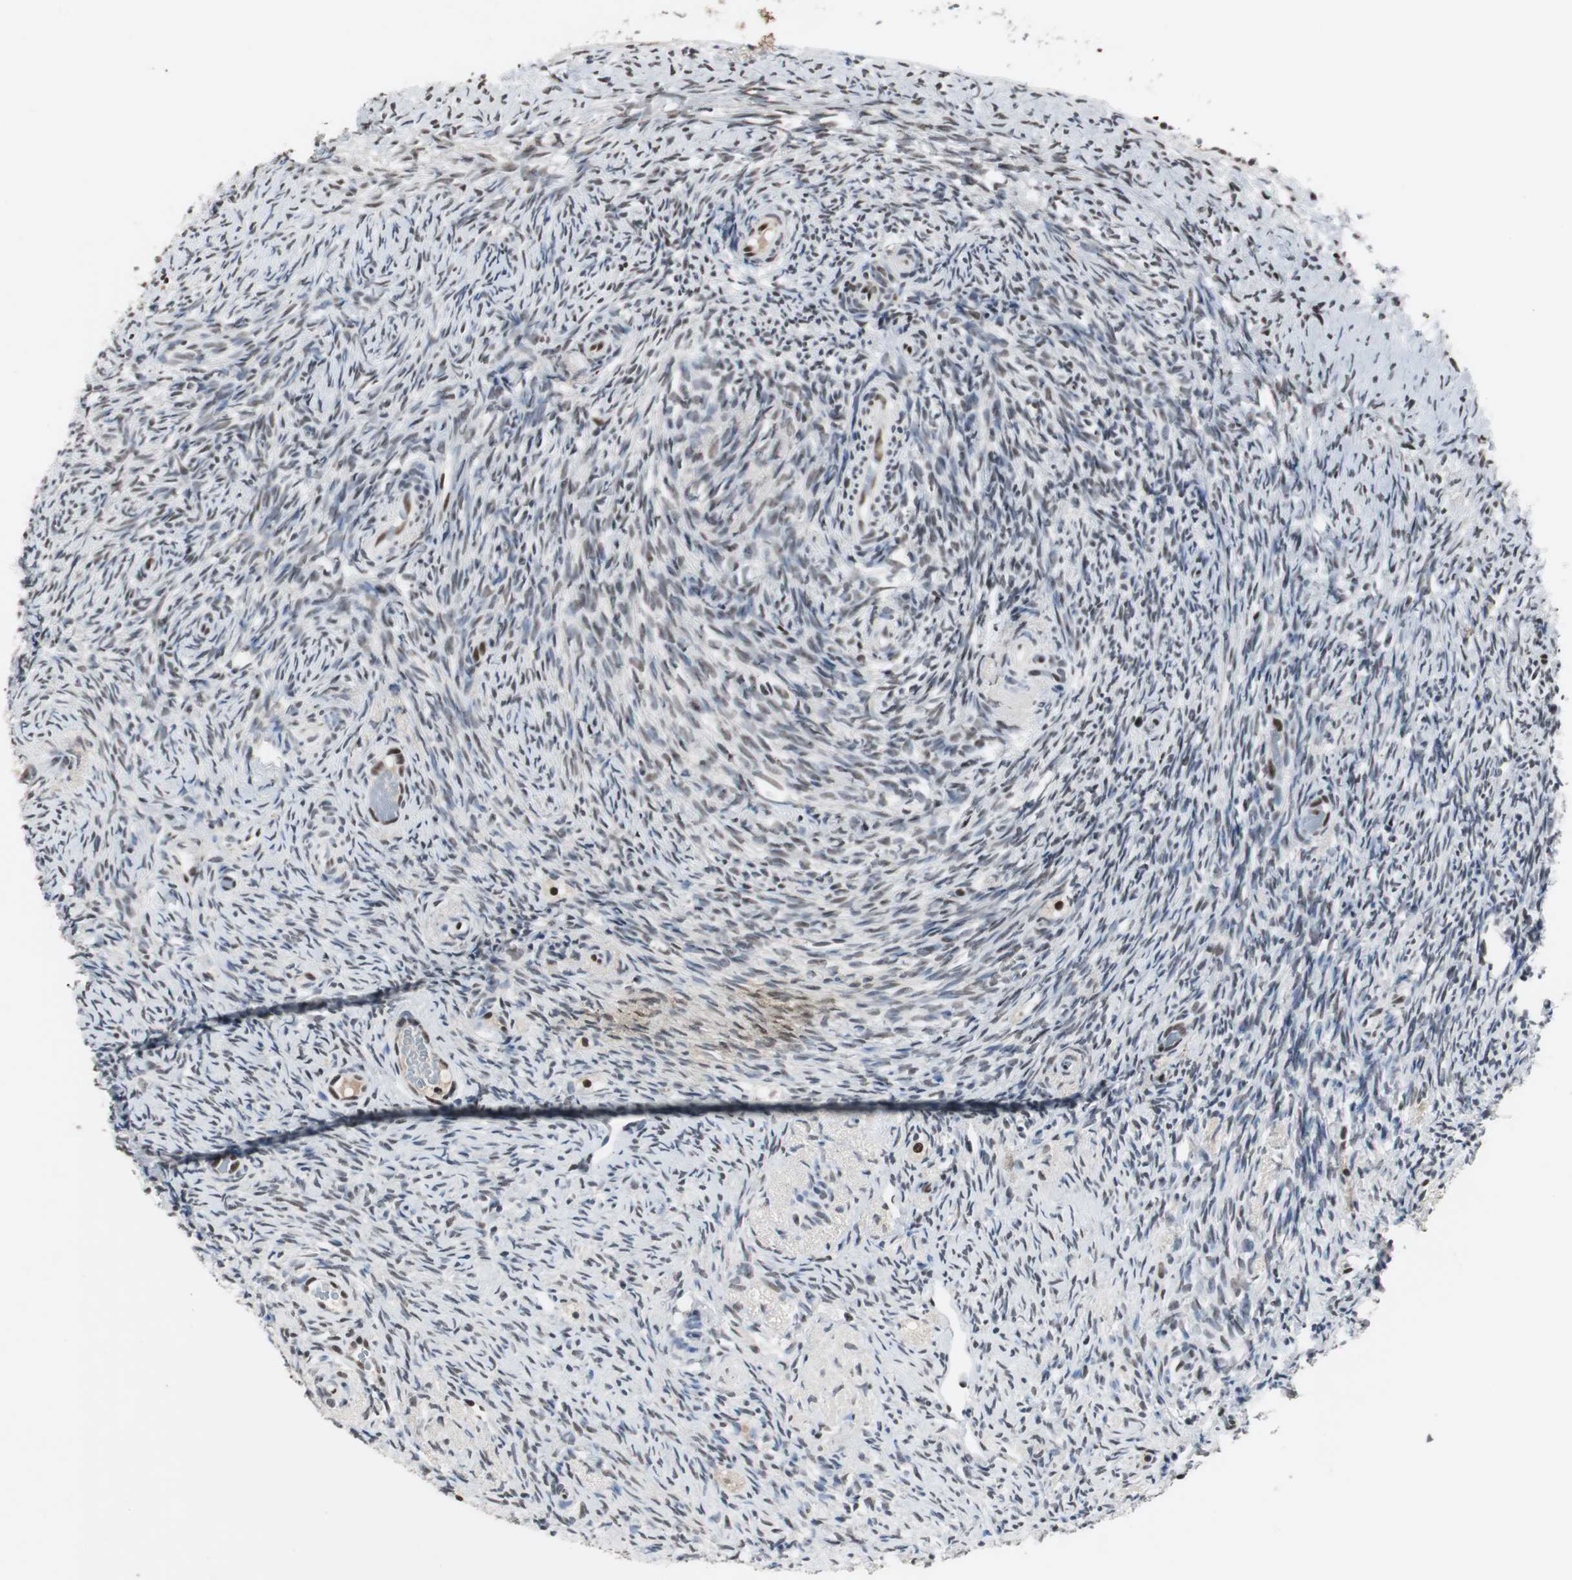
{"staining": {"intensity": "moderate", "quantity": "<25%", "location": "nuclear"}, "tissue": "ovary", "cell_type": "Ovarian stroma cells", "image_type": "normal", "snomed": [{"axis": "morphology", "description": "Normal tissue, NOS"}, {"axis": "topography", "description": "Ovary"}], "caption": "A brown stain labels moderate nuclear positivity of a protein in ovarian stroma cells of benign human ovary.", "gene": "RAD9A", "patient": {"sex": "female", "age": 60}}